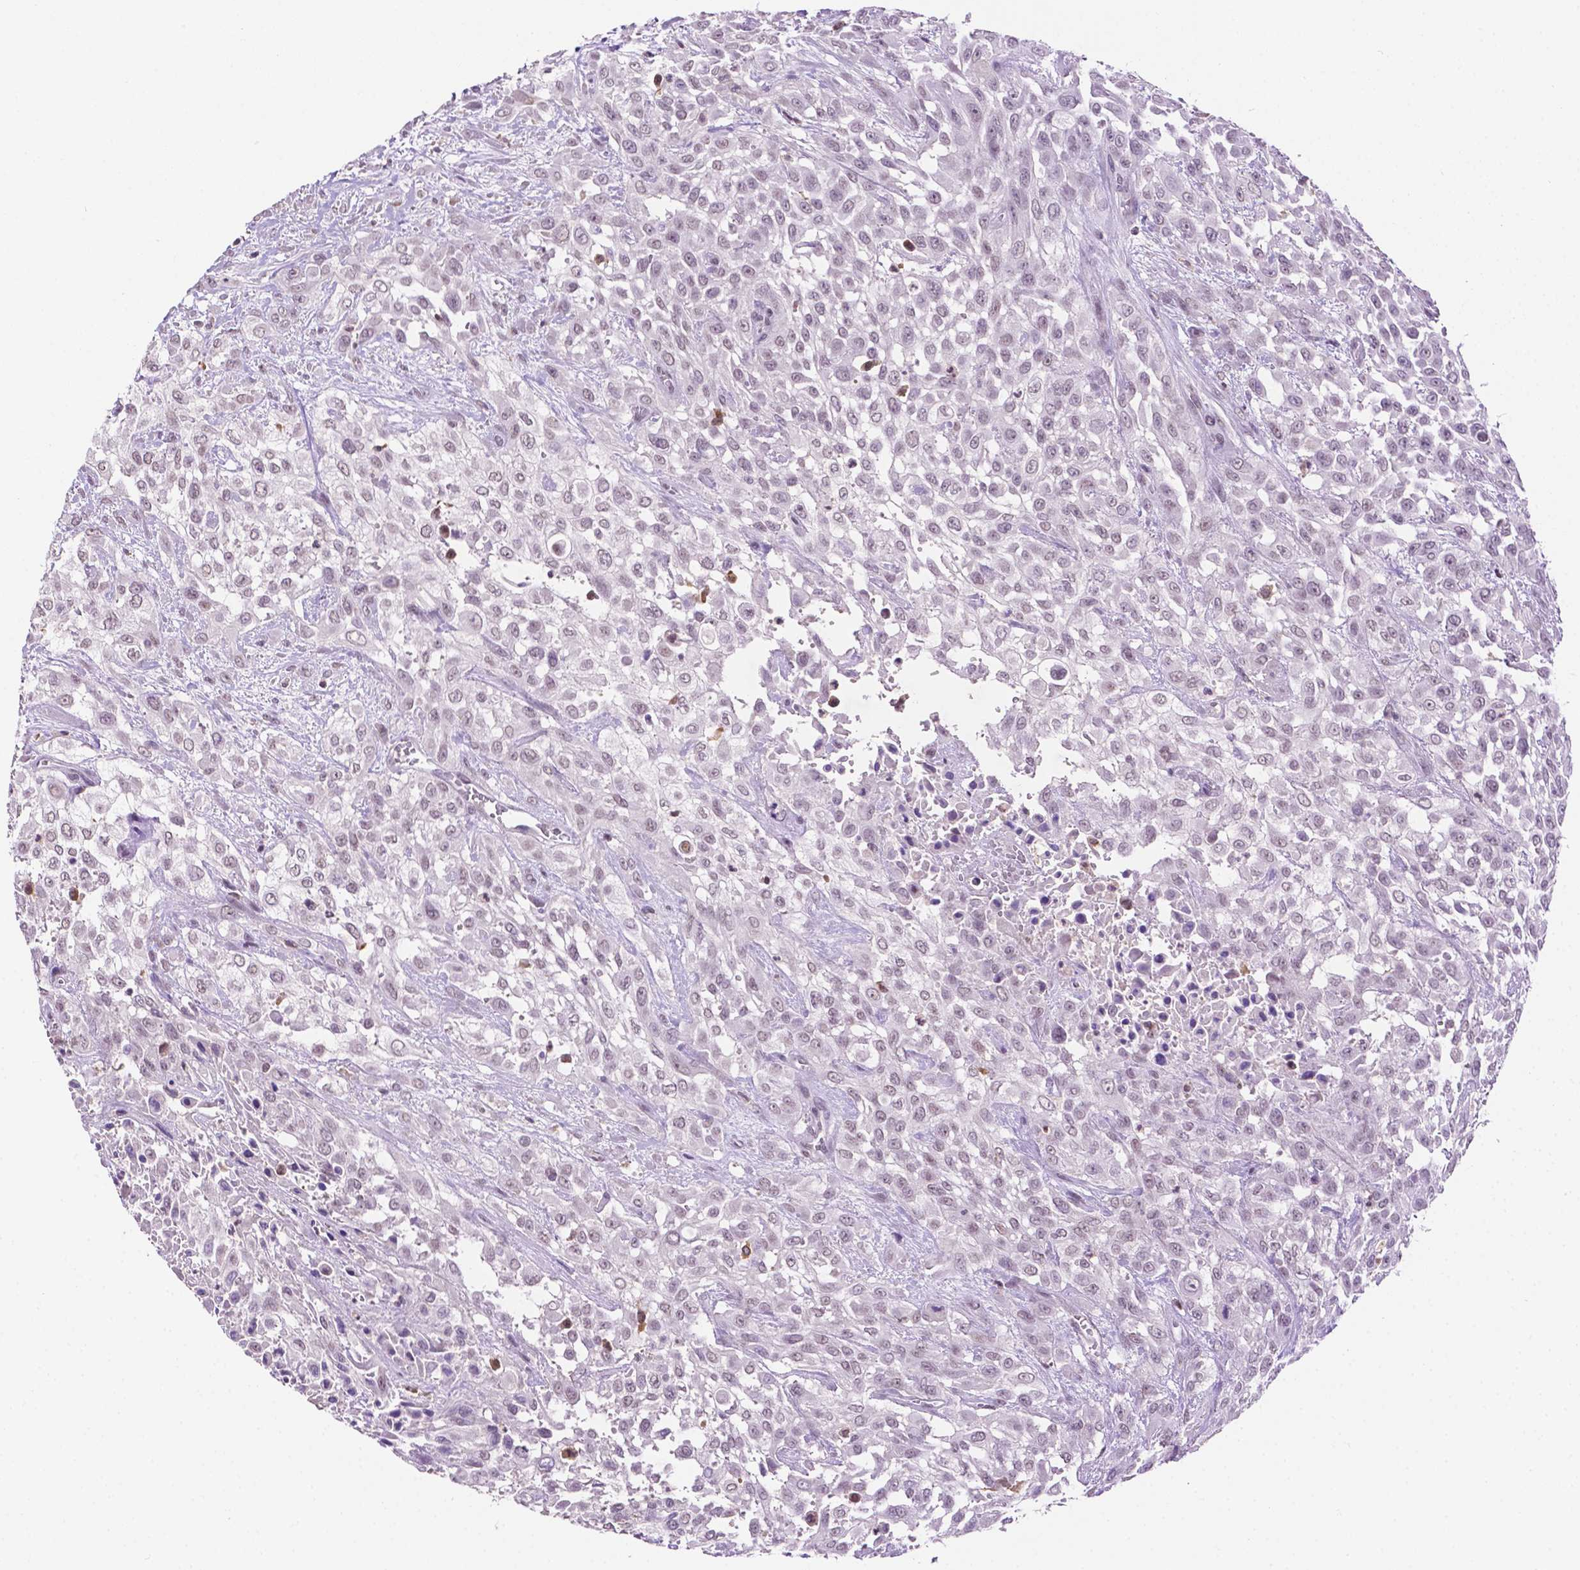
{"staining": {"intensity": "negative", "quantity": "none", "location": "none"}, "tissue": "urothelial cancer", "cell_type": "Tumor cells", "image_type": "cancer", "snomed": [{"axis": "morphology", "description": "Urothelial carcinoma, High grade"}, {"axis": "topography", "description": "Urinary bladder"}], "caption": "Immunohistochemical staining of urothelial cancer exhibits no significant expression in tumor cells.", "gene": "PTPN6", "patient": {"sex": "male", "age": 57}}